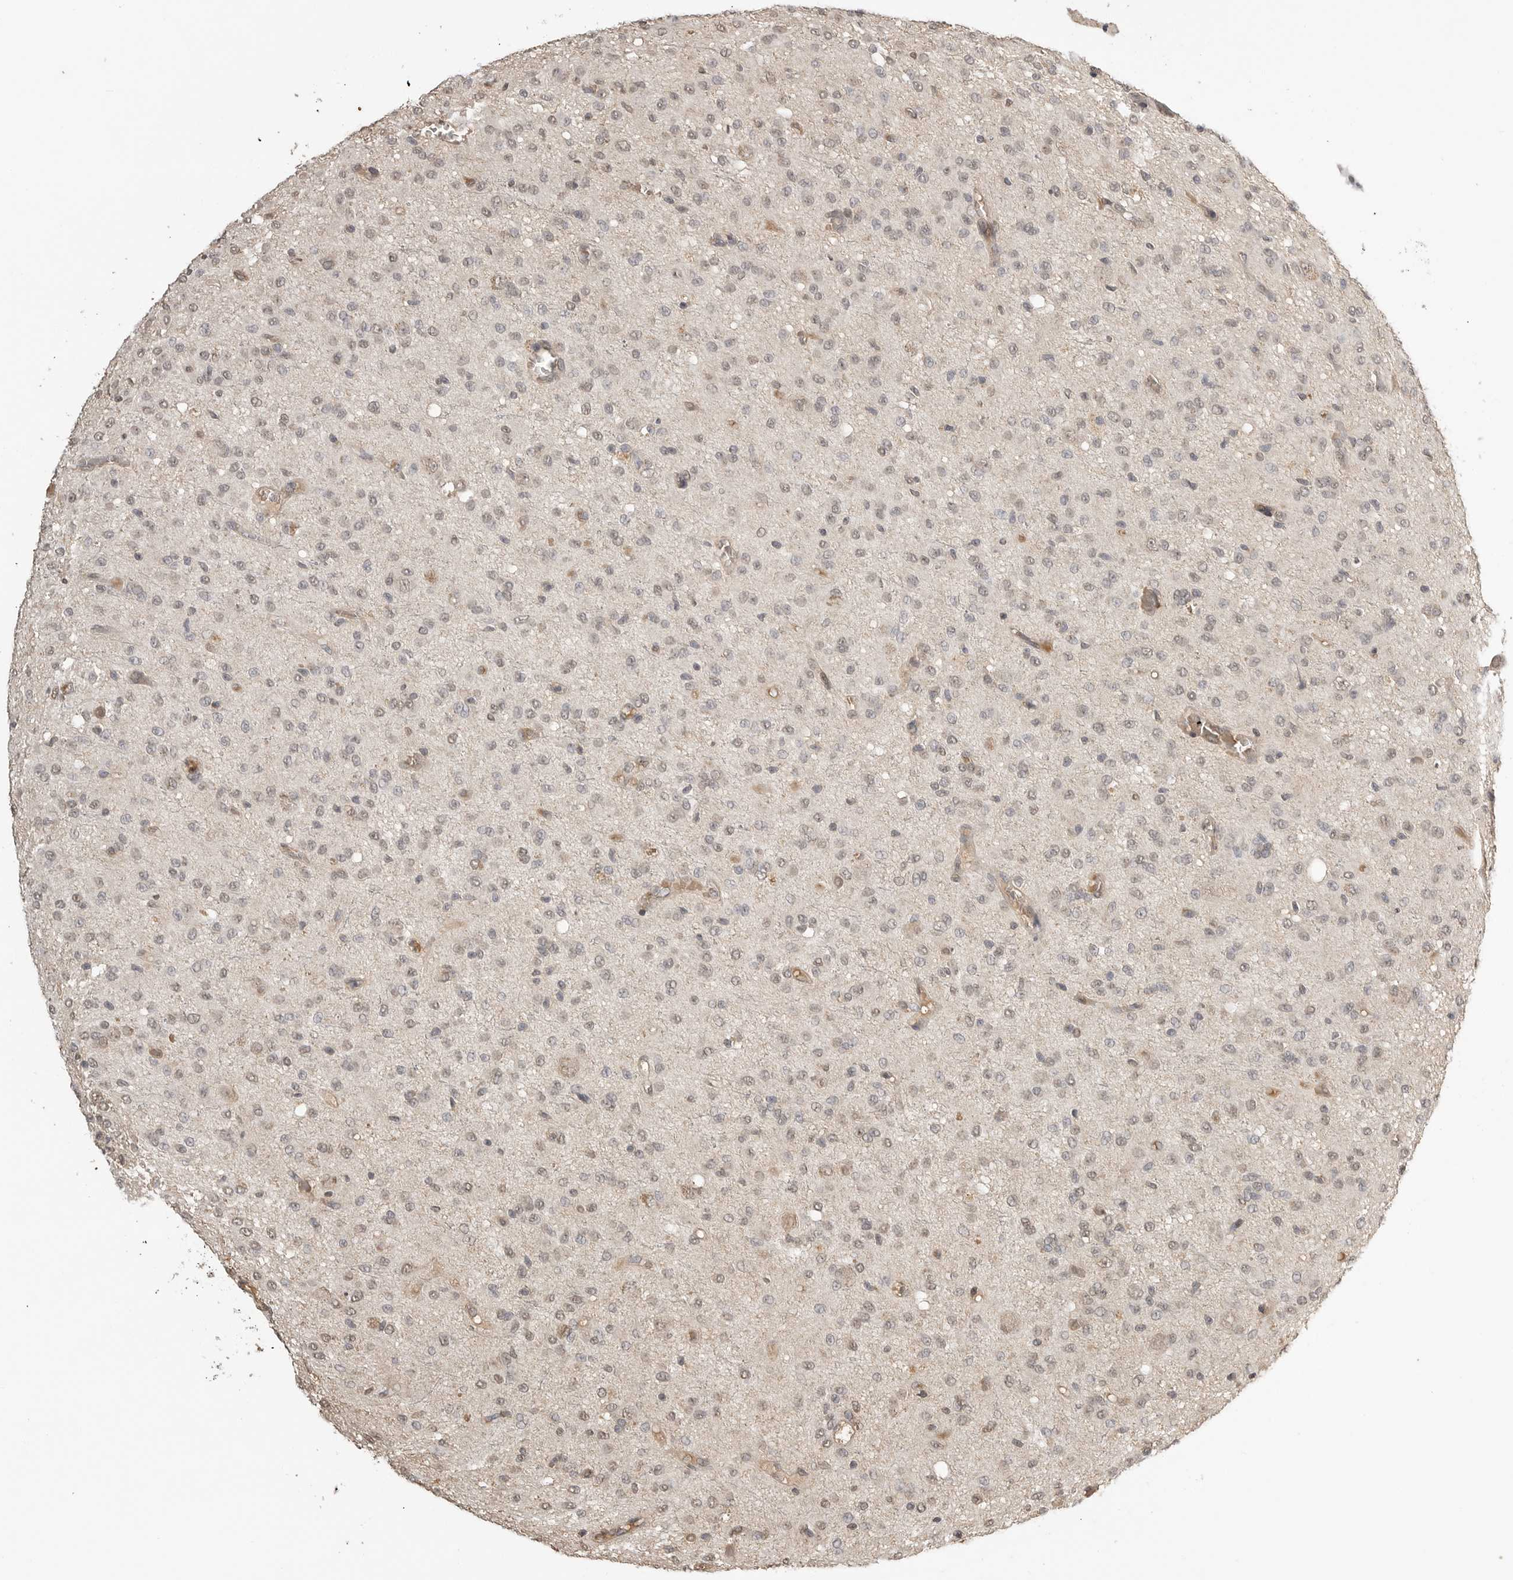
{"staining": {"intensity": "weak", "quantity": ">75%", "location": "nuclear"}, "tissue": "glioma", "cell_type": "Tumor cells", "image_type": "cancer", "snomed": [{"axis": "morphology", "description": "Glioma, malignant, High grade"}, {"axis": "topography", "description": "Brain"}], "caption": "Weak nuclear expression is appreciated in approximately >75% of tumor cells in high-grade glioma (malignant).", "gene": "ASPSCR1", "patient": {"sex": "female", "age": 59}}